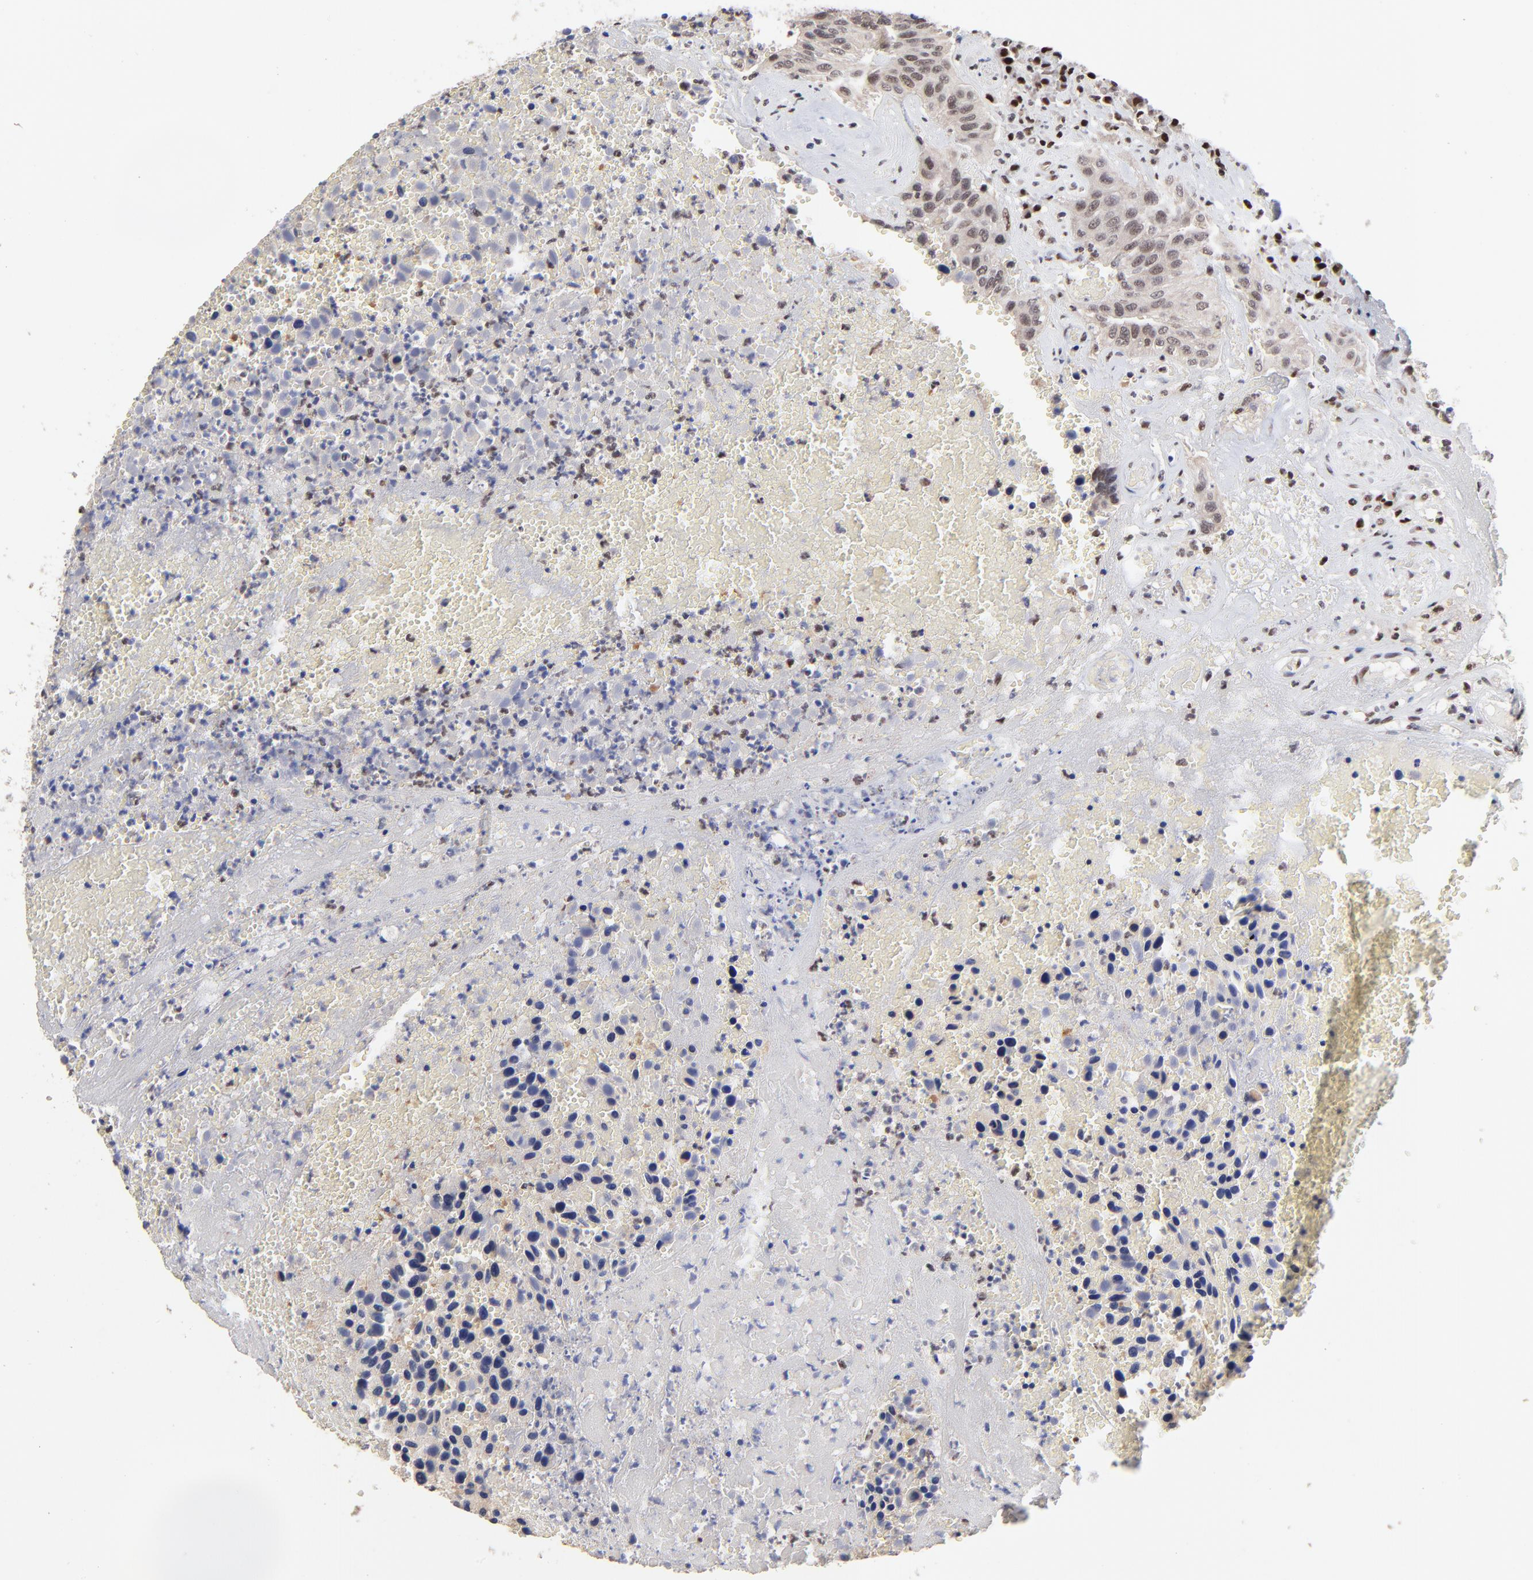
{"staining": {"intensity": "moderate", "quantity": "25%-75%", "location": "nuclear"}, "tissue": "urothelial cancer", "cell_type": "Tumor cells", "image_type": "cancer", "snomed": [{"axis": "morphology", "description": "Urothelial carcinoma, High grade"}, {"axis": "topography", "description": "Urinary bladder"}], "caption": "High-grade urothelial carcinoma tissue displays moderate nuclear positivity in approximately 25%-75% of tumor cells The staining is performed using DAB brown chromogen to label protein expression. The nuclei are counter-stained blue using hematoxylin.", "gene": "DSN1", "patient": {"sex": "male", "age": 66}}